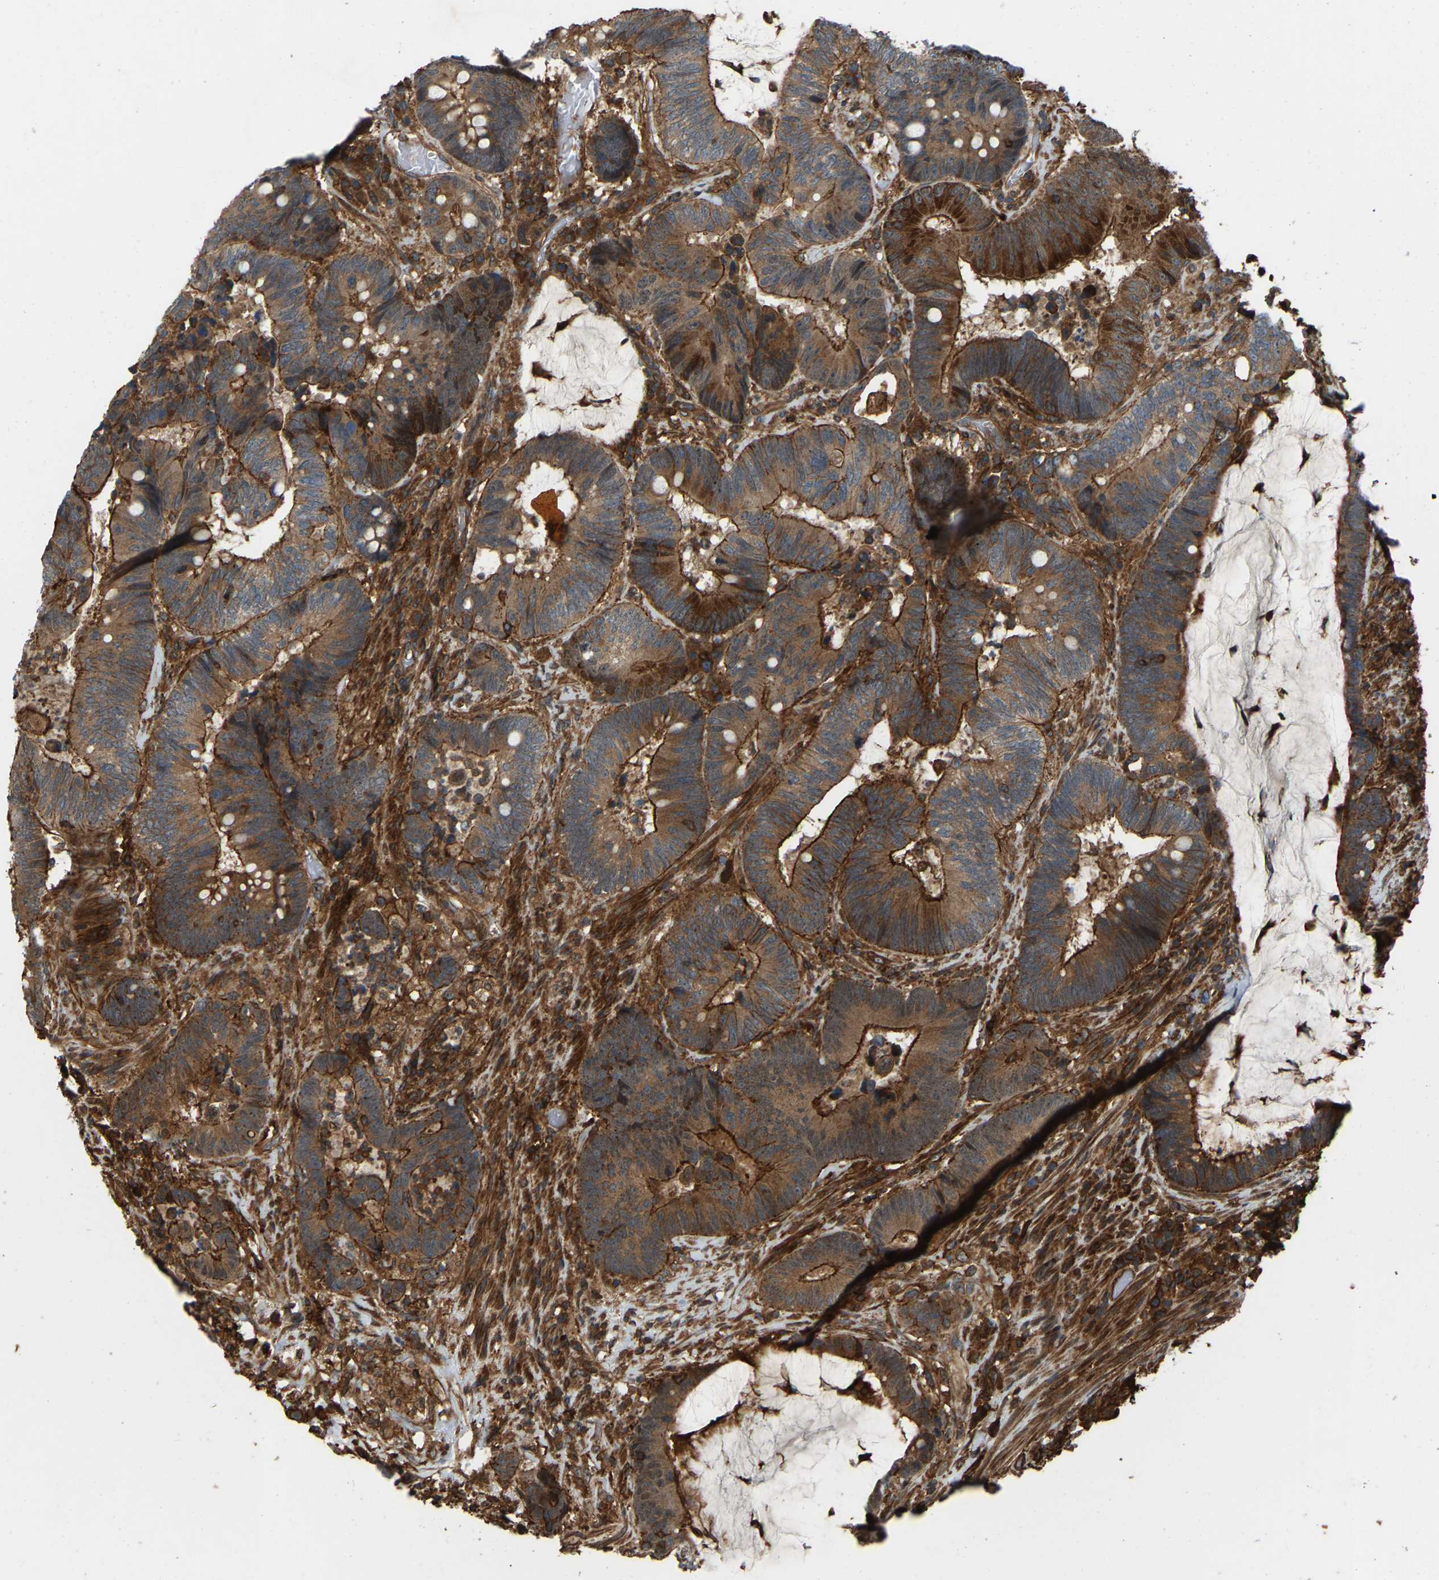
{"staining": {"intensity": "strong", "quantity": ">75%", "location": "cytoplasmic/membranous"}, "tissue": "colorectal cancer", "cell_type": "Tumor cells", "image_type": "cancer", "snomed": [{"axis": "morphology", "description": "Adenocarcinoma, NOS"}, {"axis": "topography", "description": "Rectum"}, {"axis": "topography", "description": "Anal"}], "caption": "DAB (3,3'-diaminobenzidine) immunohistochemical staining of colorectal adenocarcinoma shows strong cytoplasmic/membranous protein positivity in about >75% of tumor cells. (Stains: DAB (3,3'-diaminobenzidine) in brown, nuclei in blue, Microscopy: brightfield microscopy at high magnification).", "gene": "SAMD9L", "patient": {"sex": "female", "age": 89}}